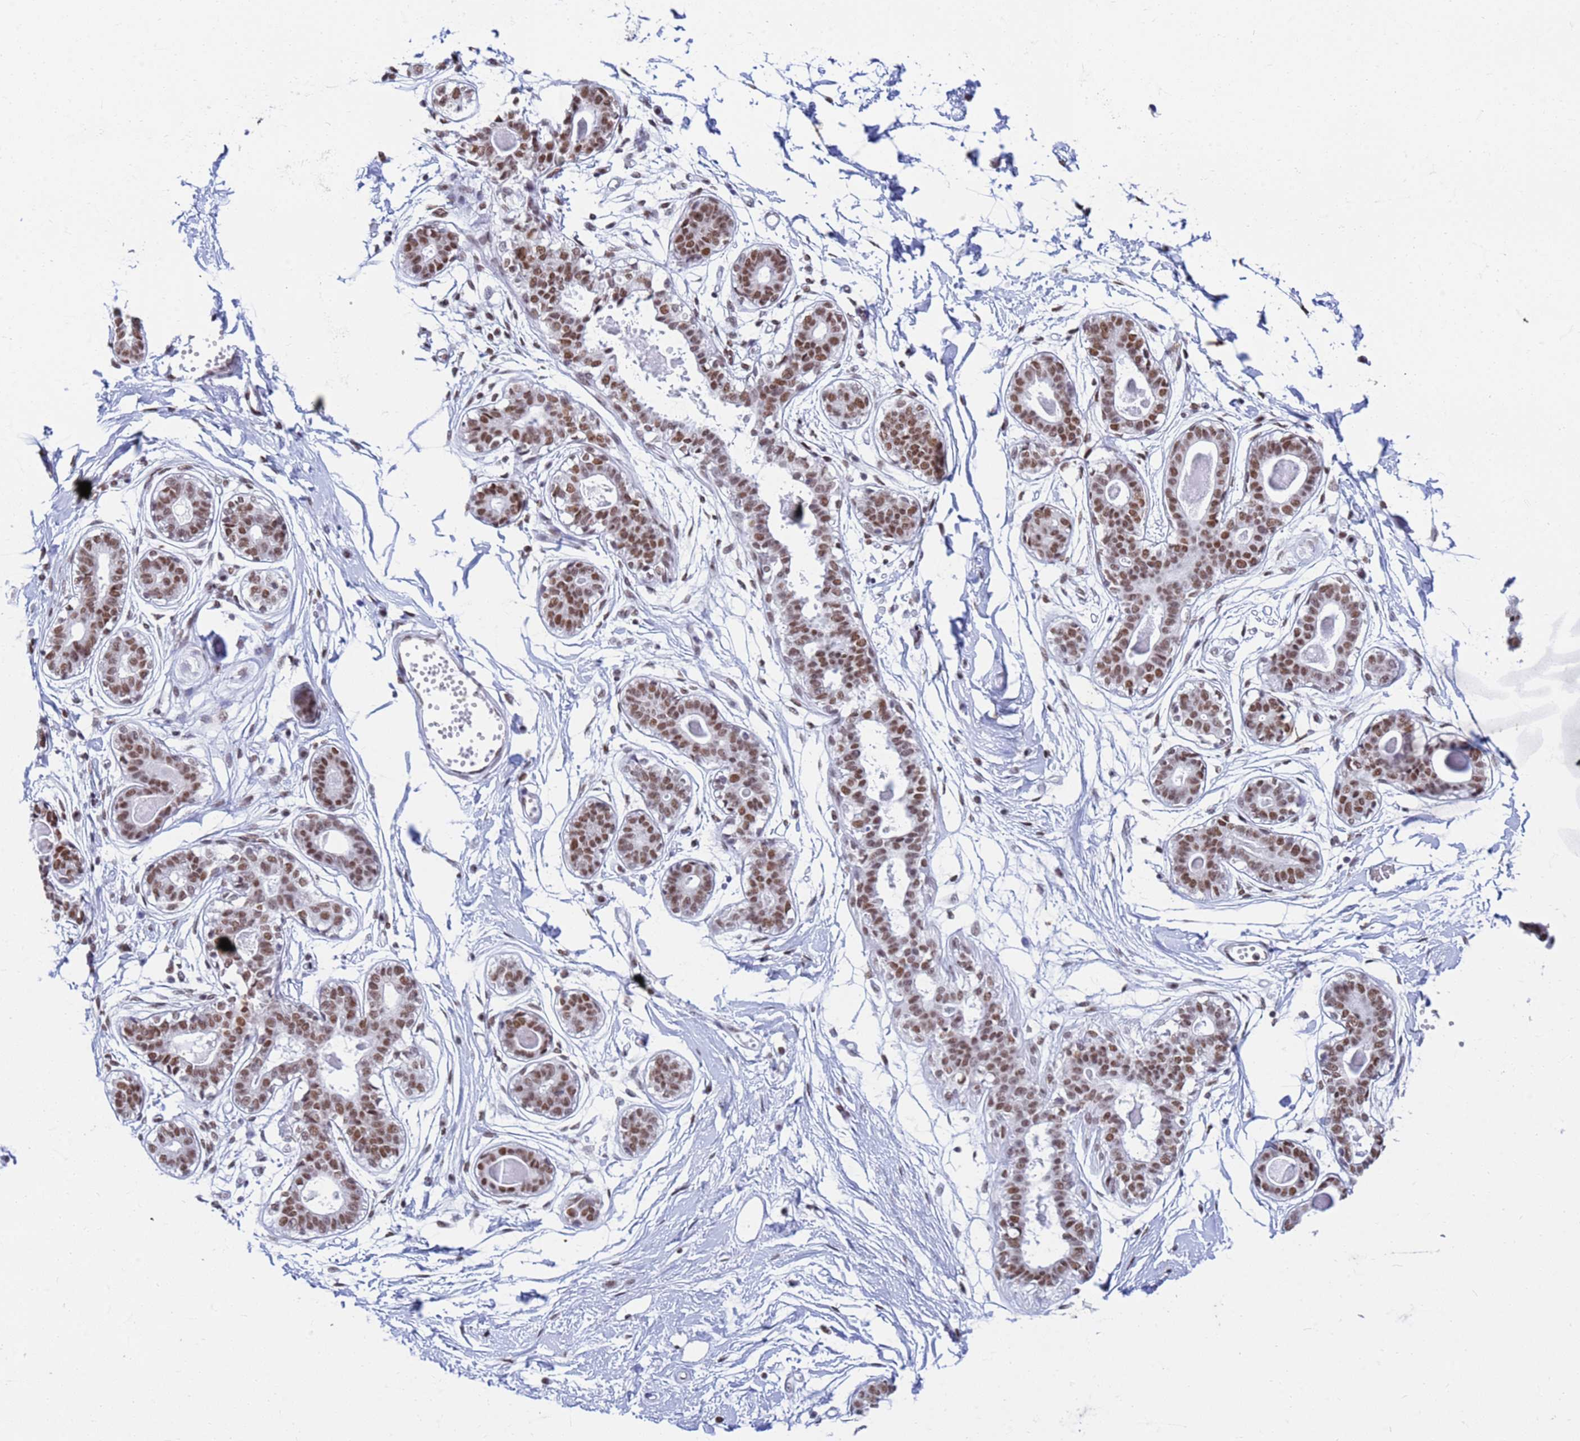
{"staining": {"intensity": "weak", "quantity": ">75%", "location": "nuclear"}, "tissue": "breast", "cell_type": "Adipocytes", "image_type": "normal", "snomed": [{"axis": "morphology", "description": "Normal tissue, NOS"}, {"axis": "topography", "description": "Breast"}], "caption": "An image showing weak nuclear expression in about >75% of adipocytes in unremarkable breast, as visualized by brown immunohistochemical staining.", "gene": "FAM170B", "patient": {"sex": "female", "age": 45}}